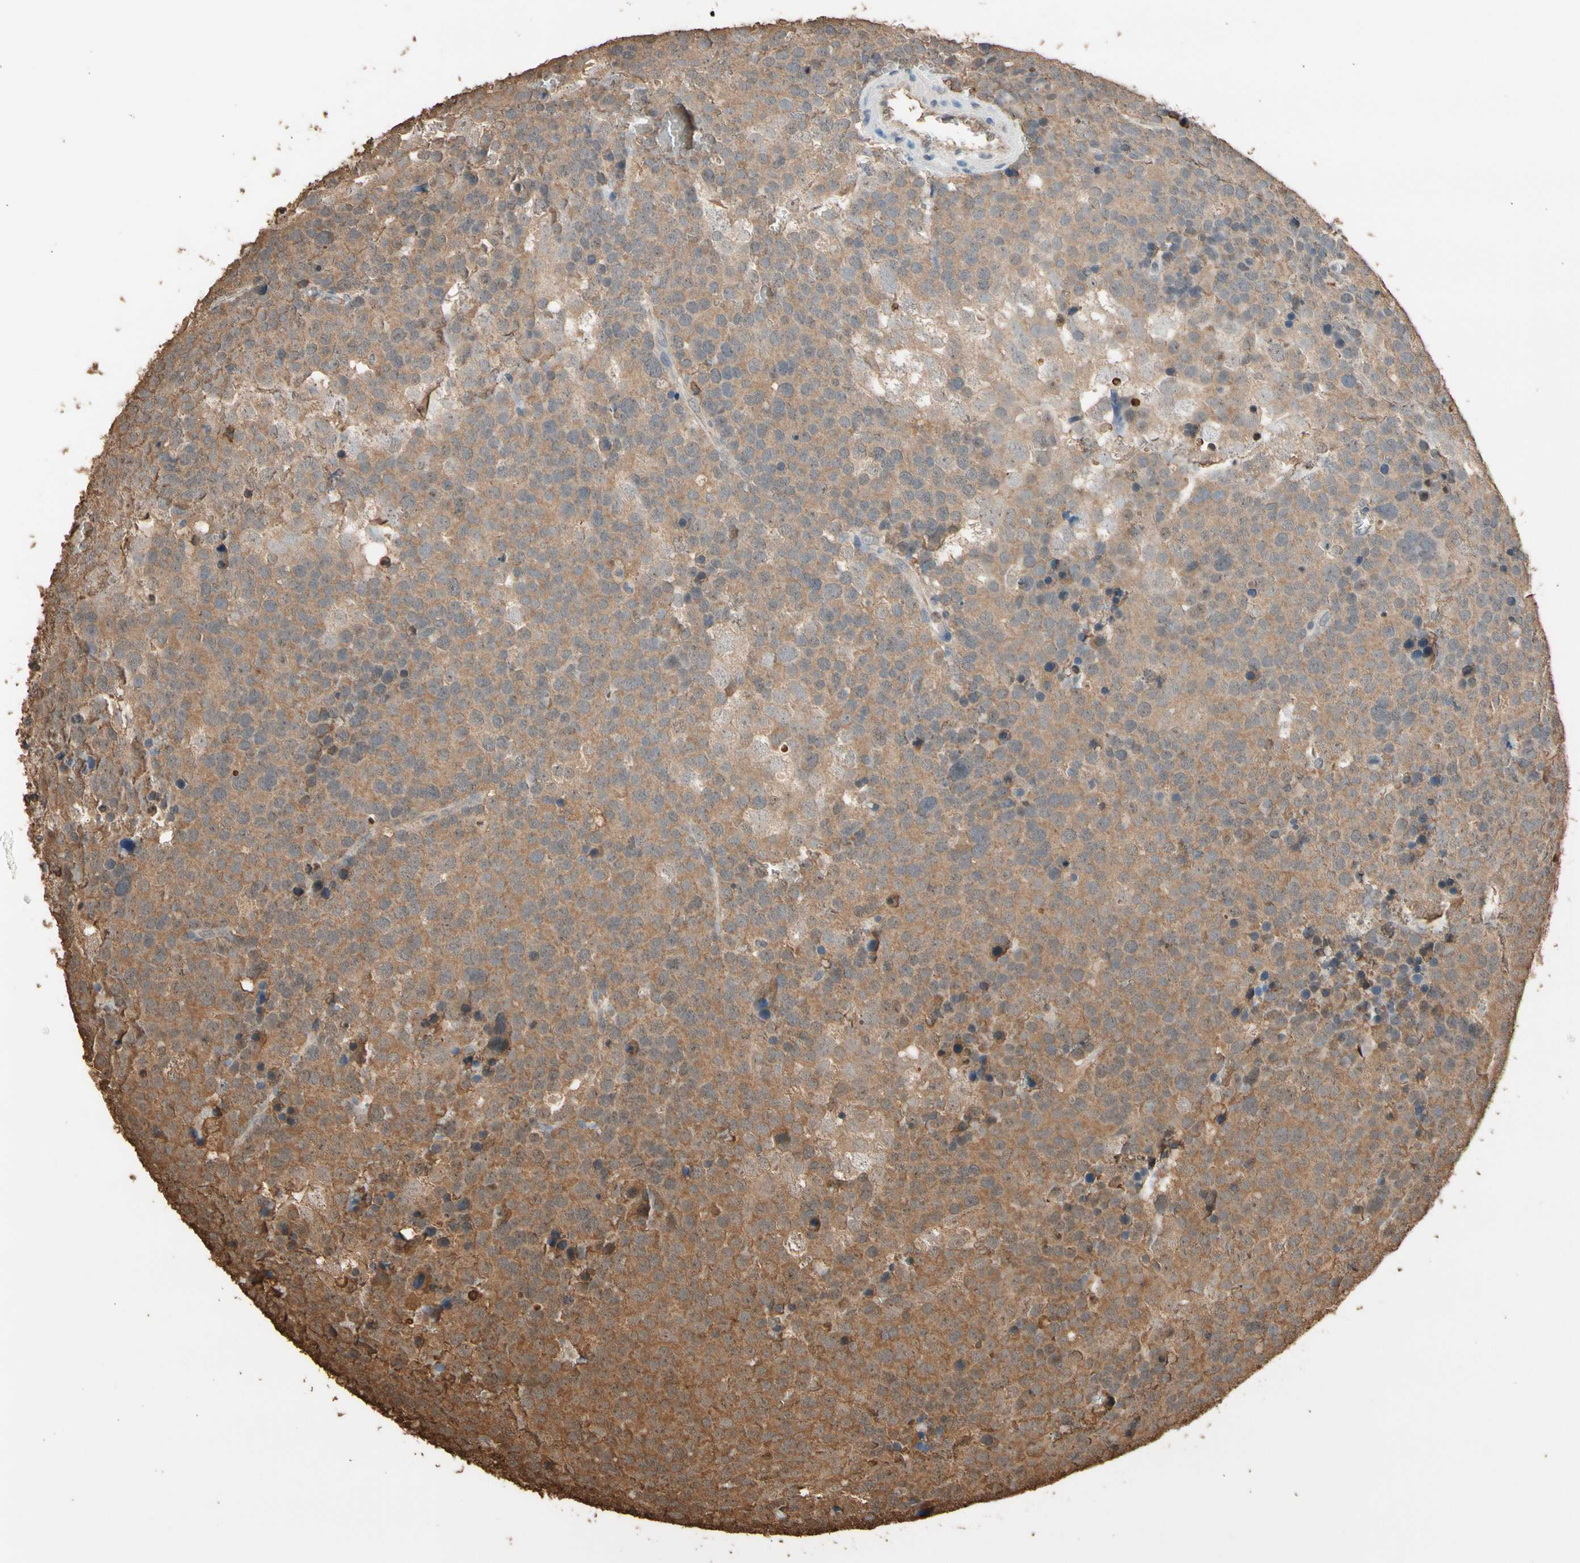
{"staining": {"intensity": "moderate", "quantity": ">75%", "location": "cytoplasmic/membranous,nuclear"}, "tissue": "testis cancer", "cell_type": "Tumor cells", "image_type": "cancer", "snomed": [{"axis": "morphology", "description": "Seminoma, NOS"}, {"axis": "topography", "description": "Testis"}], "caption": "IHC (DAB) staining of testis cancer (seminoma) demonstrates moderate cytoplasmic/membranous and nuclear protein expression in about >75% of tumor cells.", "gene": "TNFSF13B", "patient": {"sex": "male", "age": 71}}